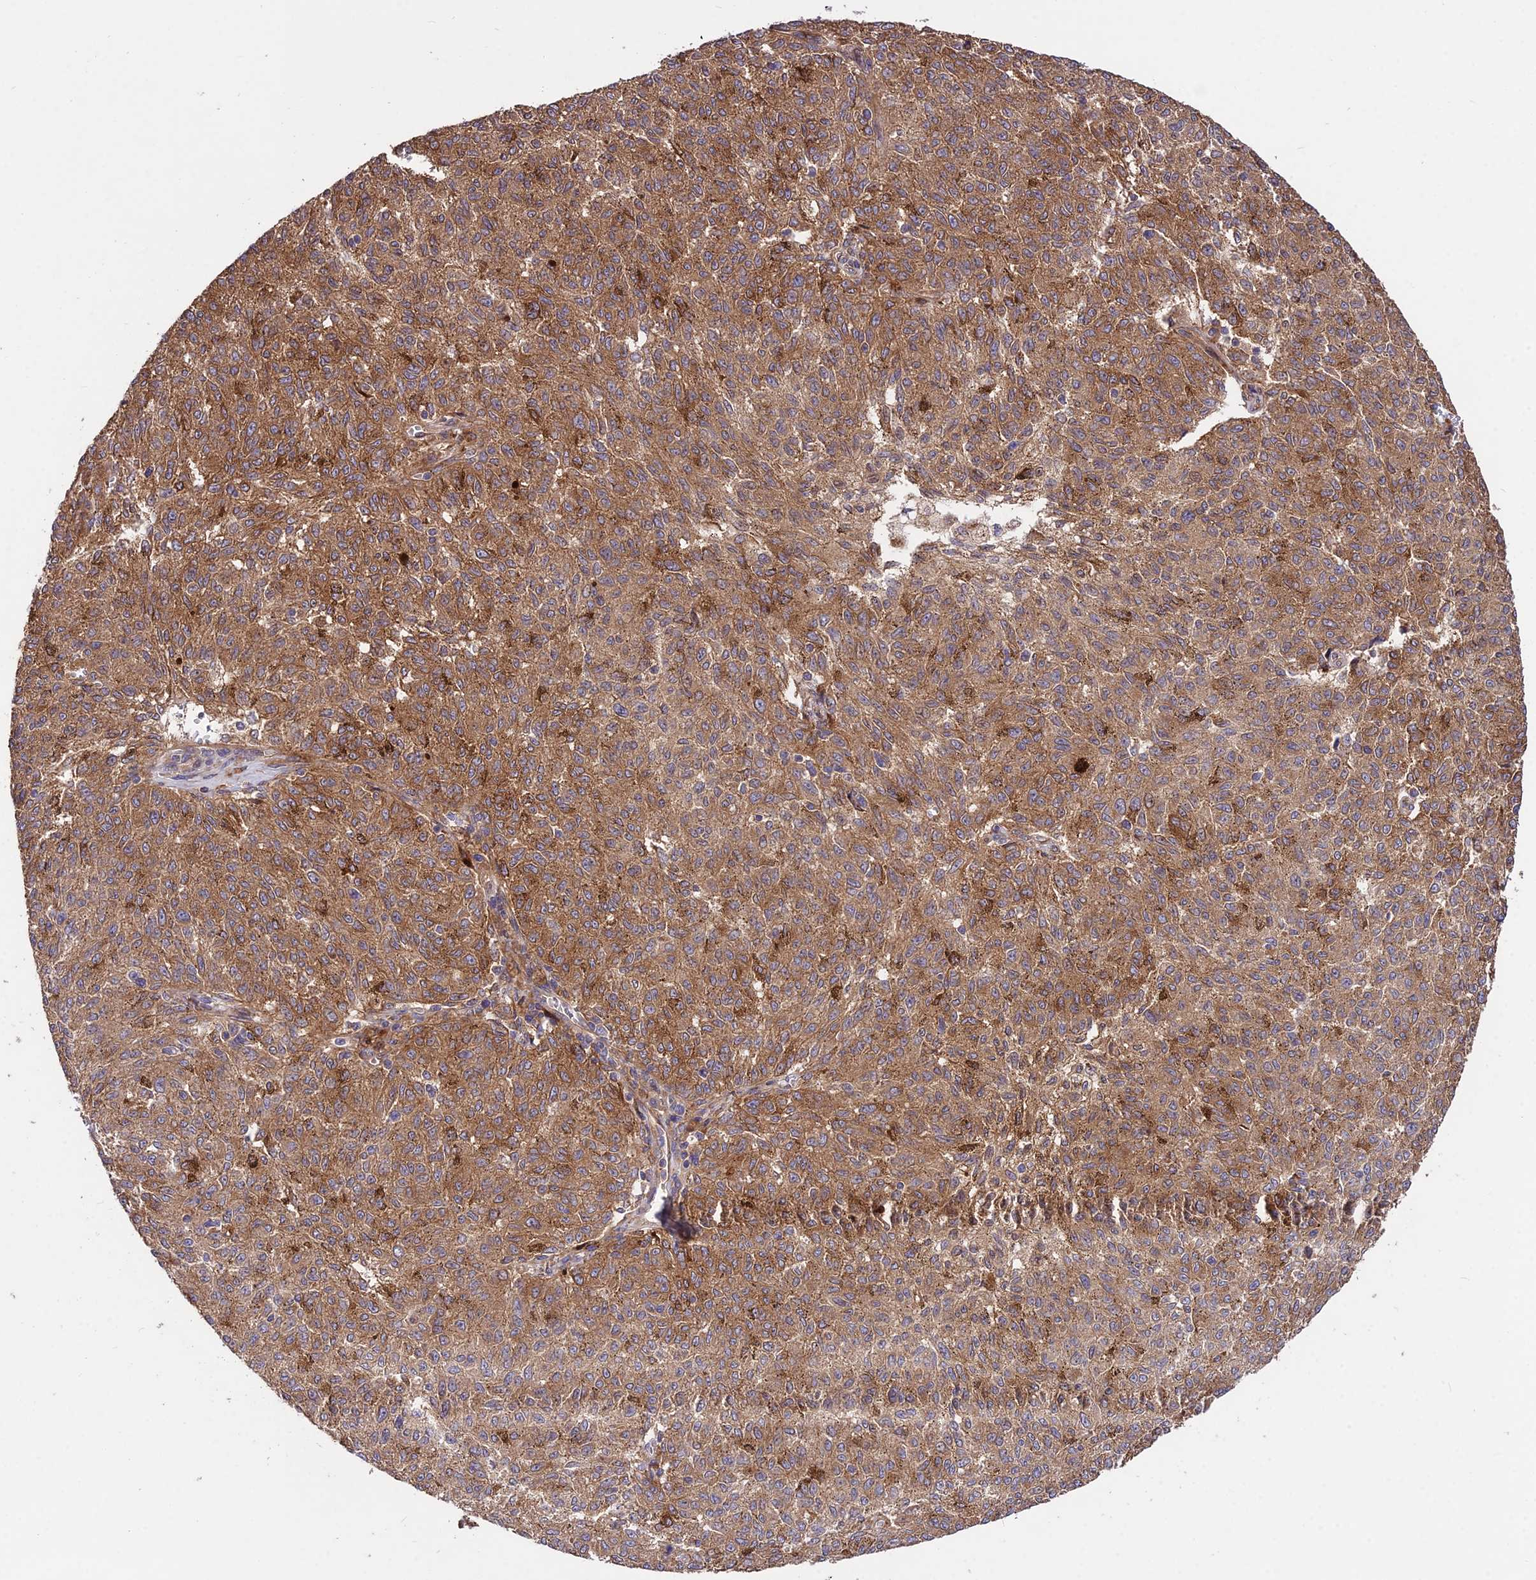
{"staining": {"intensity": "strong", "quantity": ">75%", "location": "cytoplasmic/membranous"}, "tissue": "melanoma", "cell_type": "Tumor cells", "image_type": "cancer", "snomed": [{"axis": "morphology", "description": "Malignant melanoma, NOS"}, {"axis": "topography", "description": "Skin"}], "caption": "The image displays a brown stain indicating the presence of a protein in the cytoplasmic/membranous of tumor cells in malignant melanoma.", "gene": "ROCK1", "patient": {"sex": "female", "age": 72}}